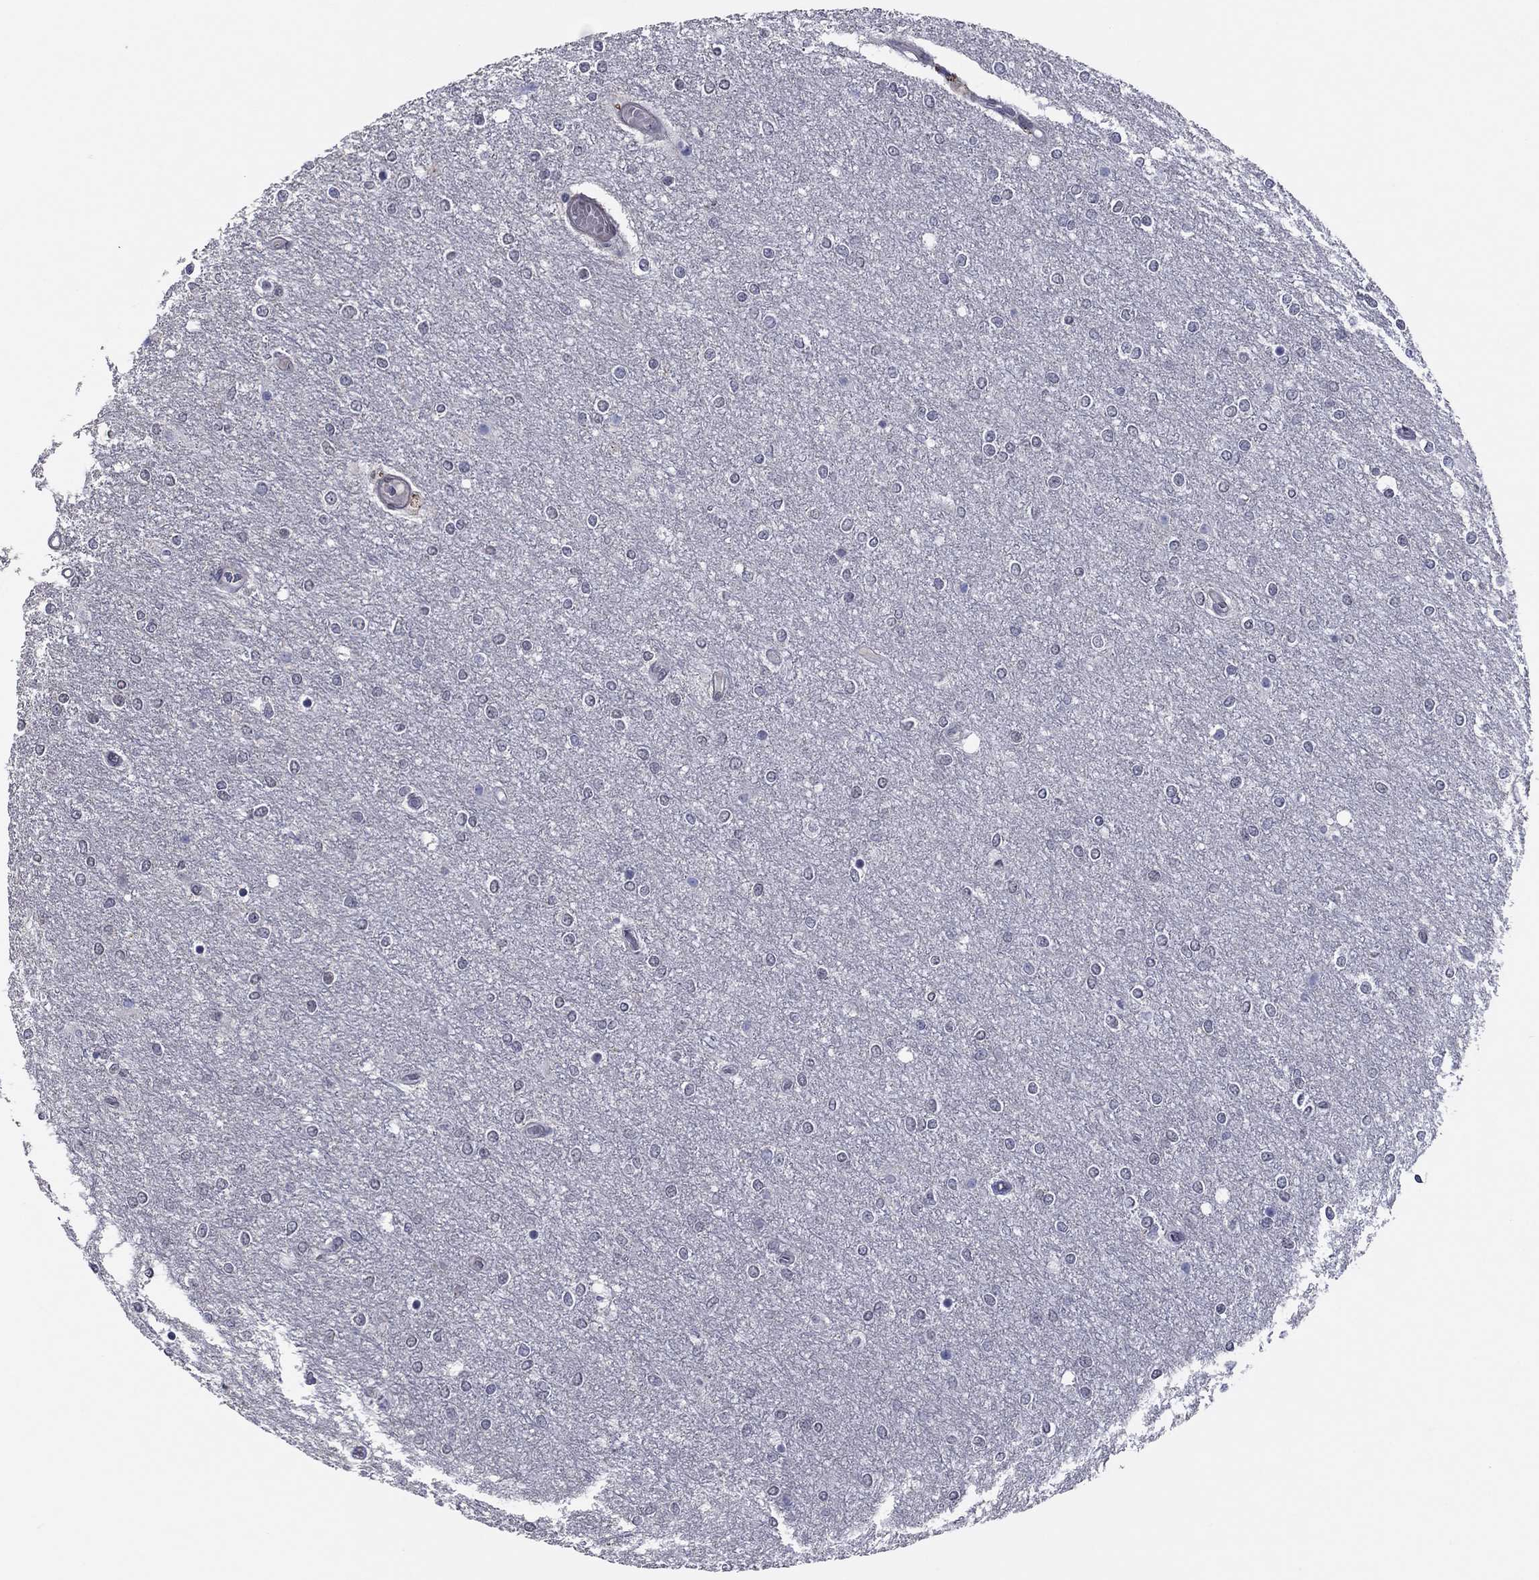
{"staining": {"intensity": "negative", "quantity": "none", "location": "none"}, "tissue": "glioma", "cell_type": "Tumor cells", "image_type": "cancer", "snomed": [{"axis": "morphology", "description": "Glioma, malignant, High grade"}, {"axis": "topography", "description": "Brain"}], "caption": "DAB (3,3'-diaminobenzidine) immunohistochemical staining of human malignant high-grade glioma displays no significant expression in tumor cells.", "gene": "TYMS", "patient": {"sex": "female", "age": 61}}